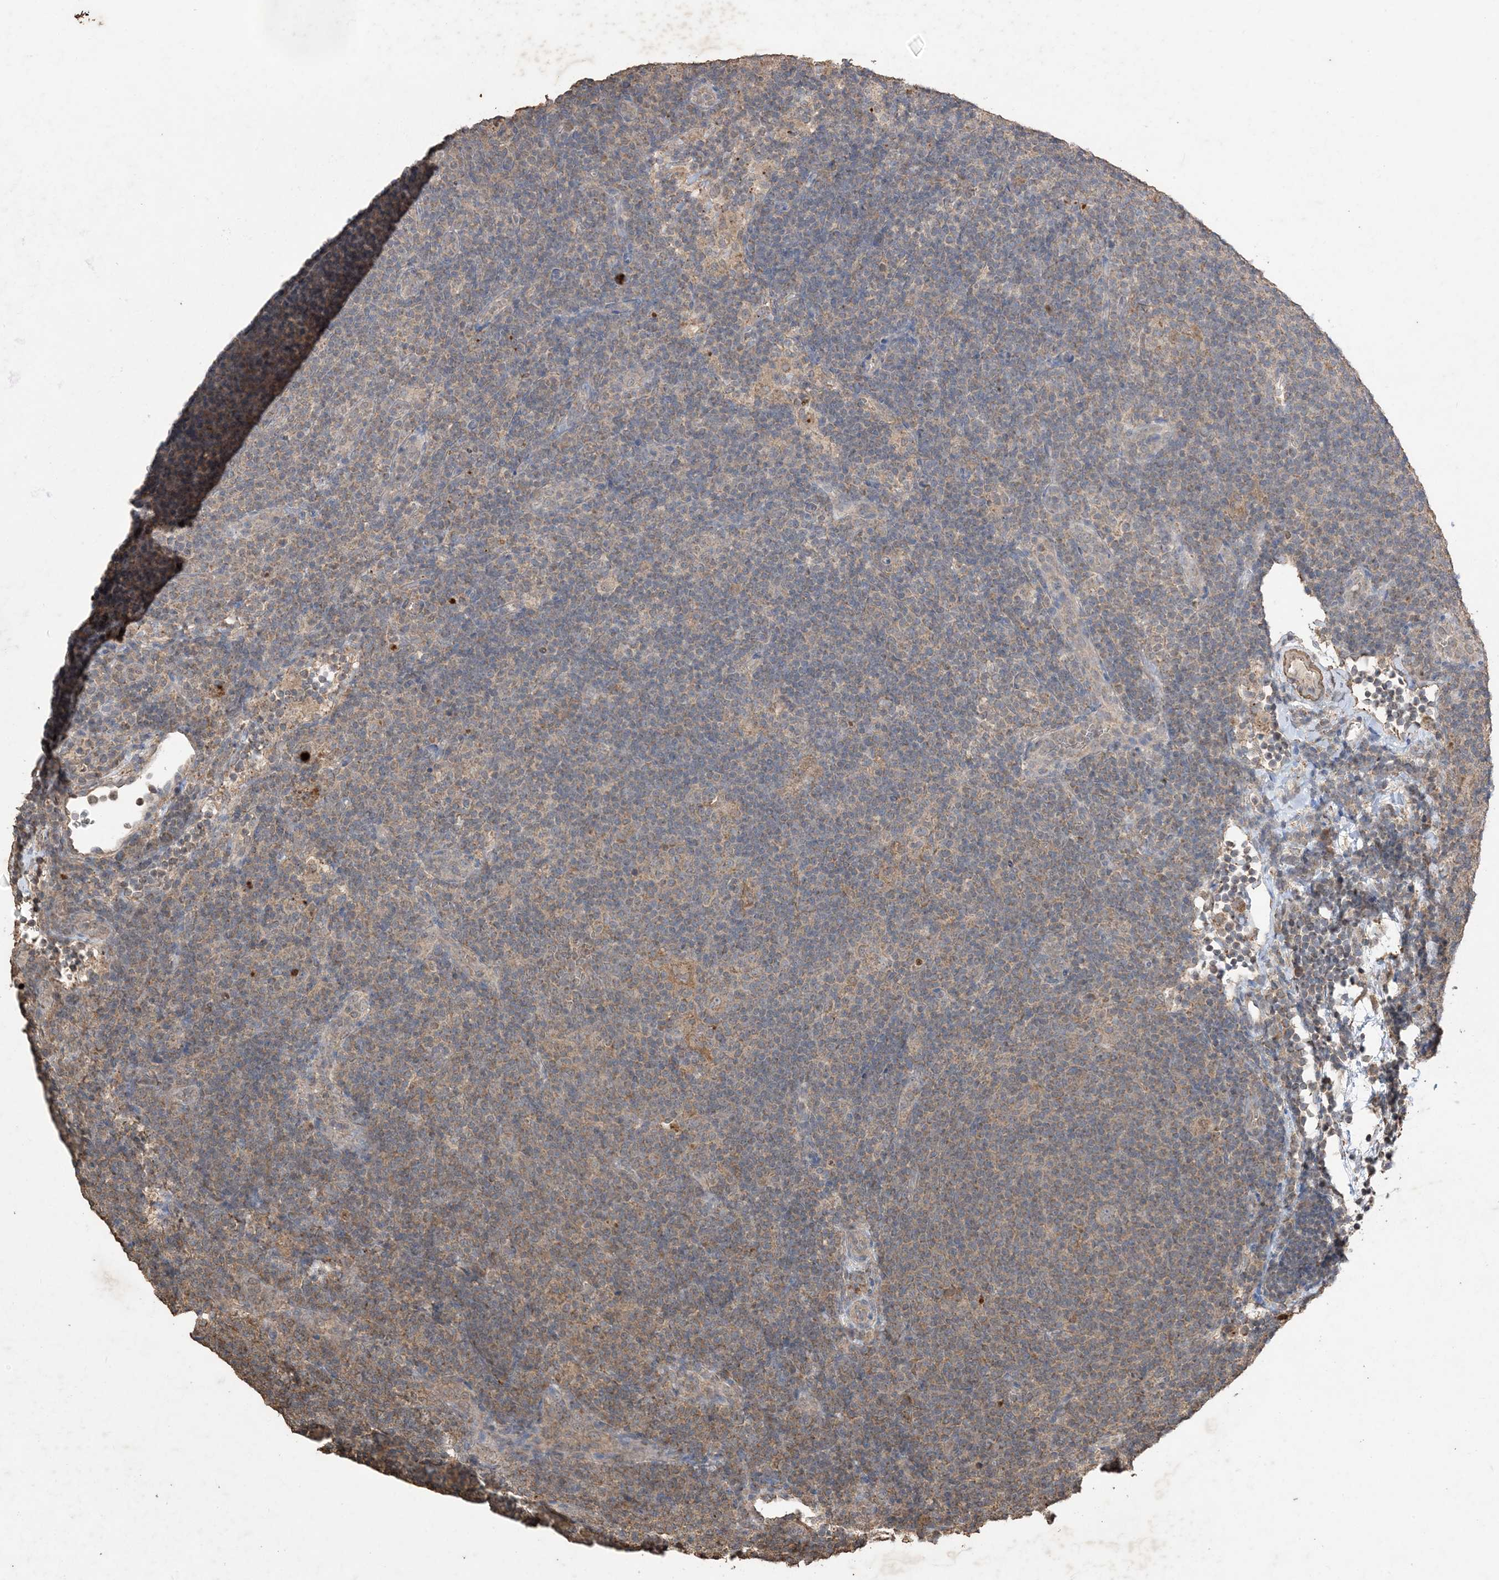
{"staining": {"intensity": "weak", "quantity": "<25%", "location": "cytoplasmic/membranous"}, "tissue": "lymphoma", "cell_type": "Tumor cells", "image_type": "cancer", "snomed": [{"axis": "morphology", "description": "Hodgkin's disease, NOS"}, {"axis": "topography", "description": "Lymph node"}], "caption": "IHC histopathology image of neoplastic tissue: human Hodgkin's disease stained with DAB (3,3'-diaminobenzidine) exhibits no significant protein positivity in tumor cells. (DAB (3,3'-diaminobenzidine) immunohistochemistry with hematoxylin counter stain).", "gene": "HPS4", "patient": {"sex": "female", "age": 57}}